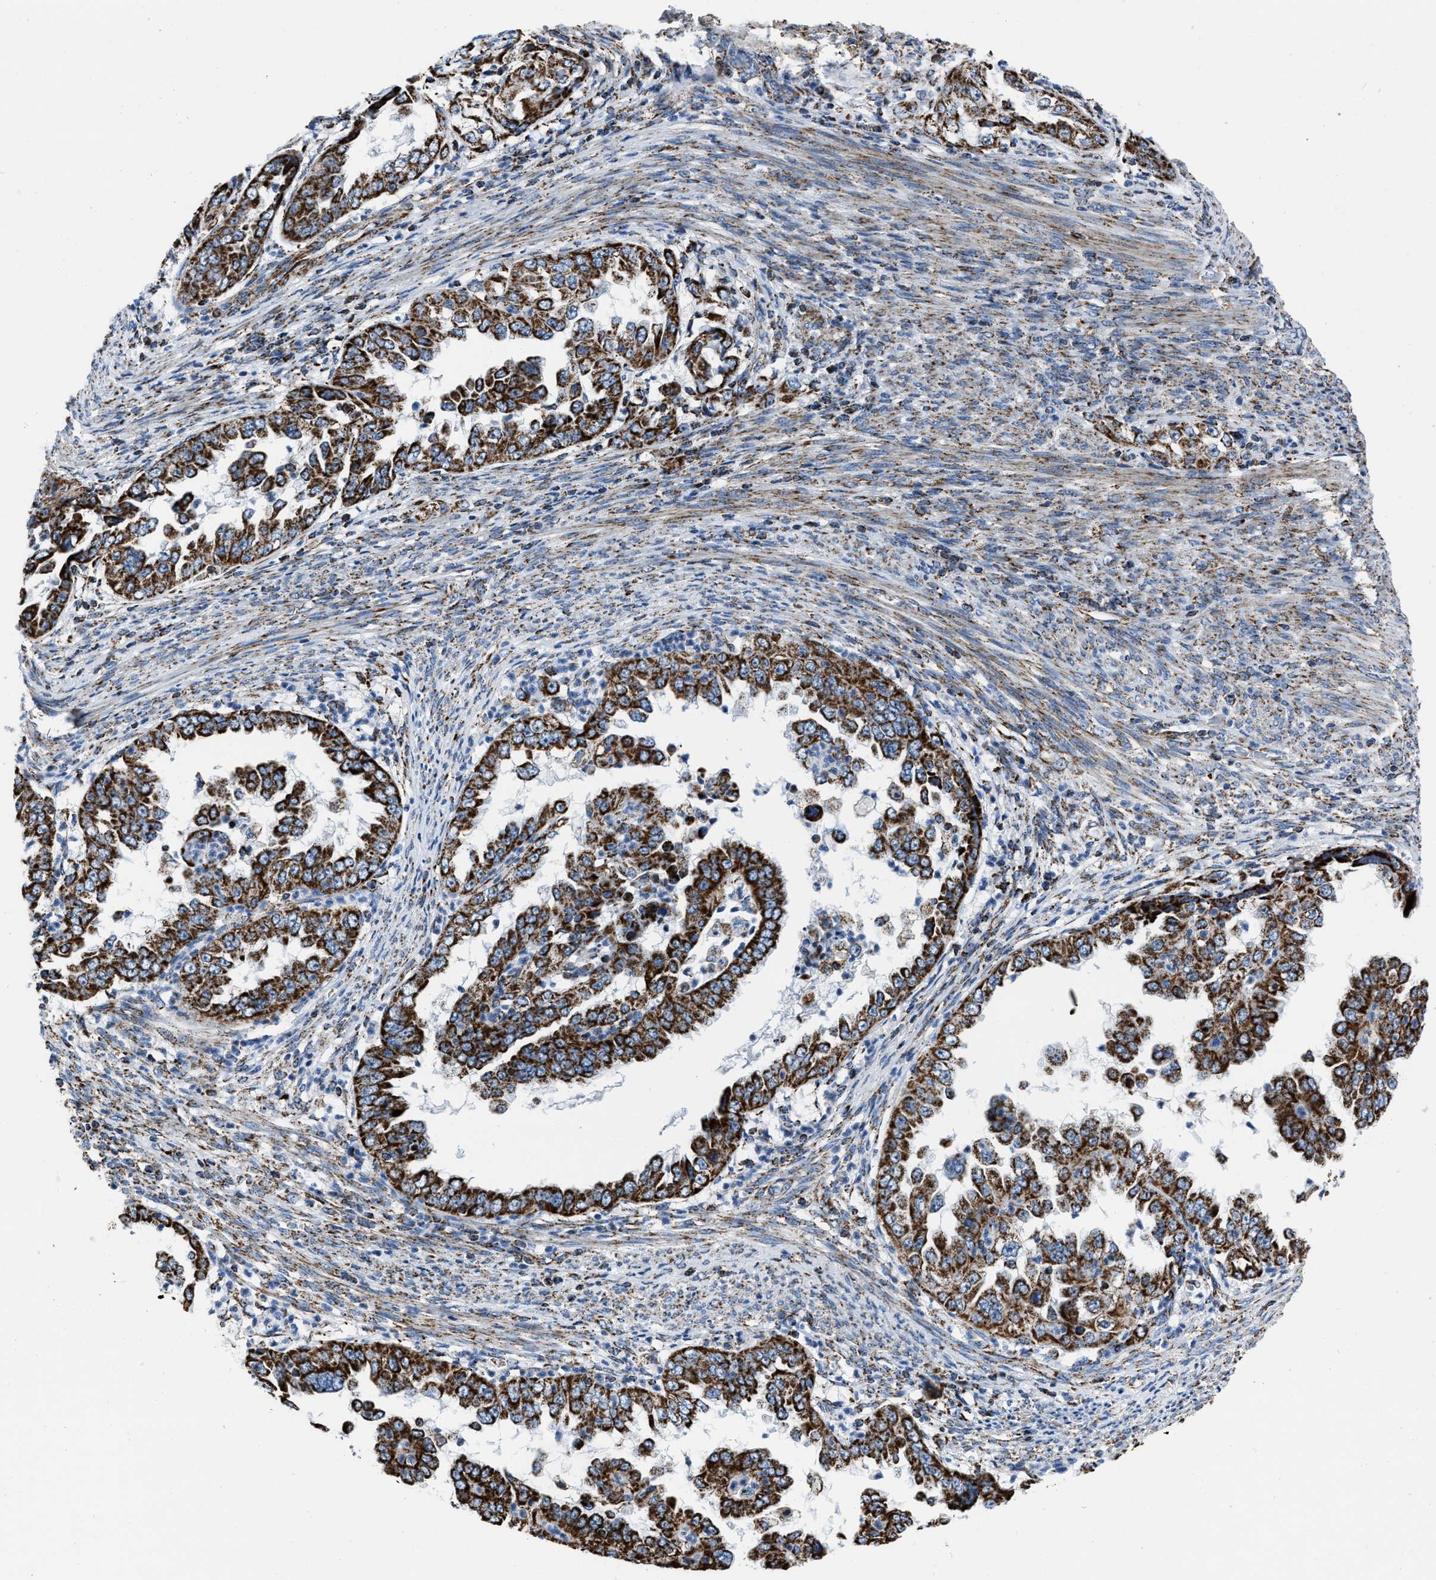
{"staining": {"intensity": "strong", "quantity": ">75%", "location": "cytoplasmic/membranous"}, "tissue": "endometrial cancer", "cell_type": "Tumor cells", "image_type": "cancer", "snomed": [{"axis": "morphology", "description": "Adenocarcinoma, NOS"}, {"axis": "topography", "description": "Endometrium"}], "caption": "A brown stain shows strong cytoplasmic/membranous staining of a protein in human adenocarcinoma (endometrial) tumor cells. The protein is shown in brown color, while the nuclei are stained blue.", "gene": "NSD3", "patient": {"sex": "female", "age": 85}}